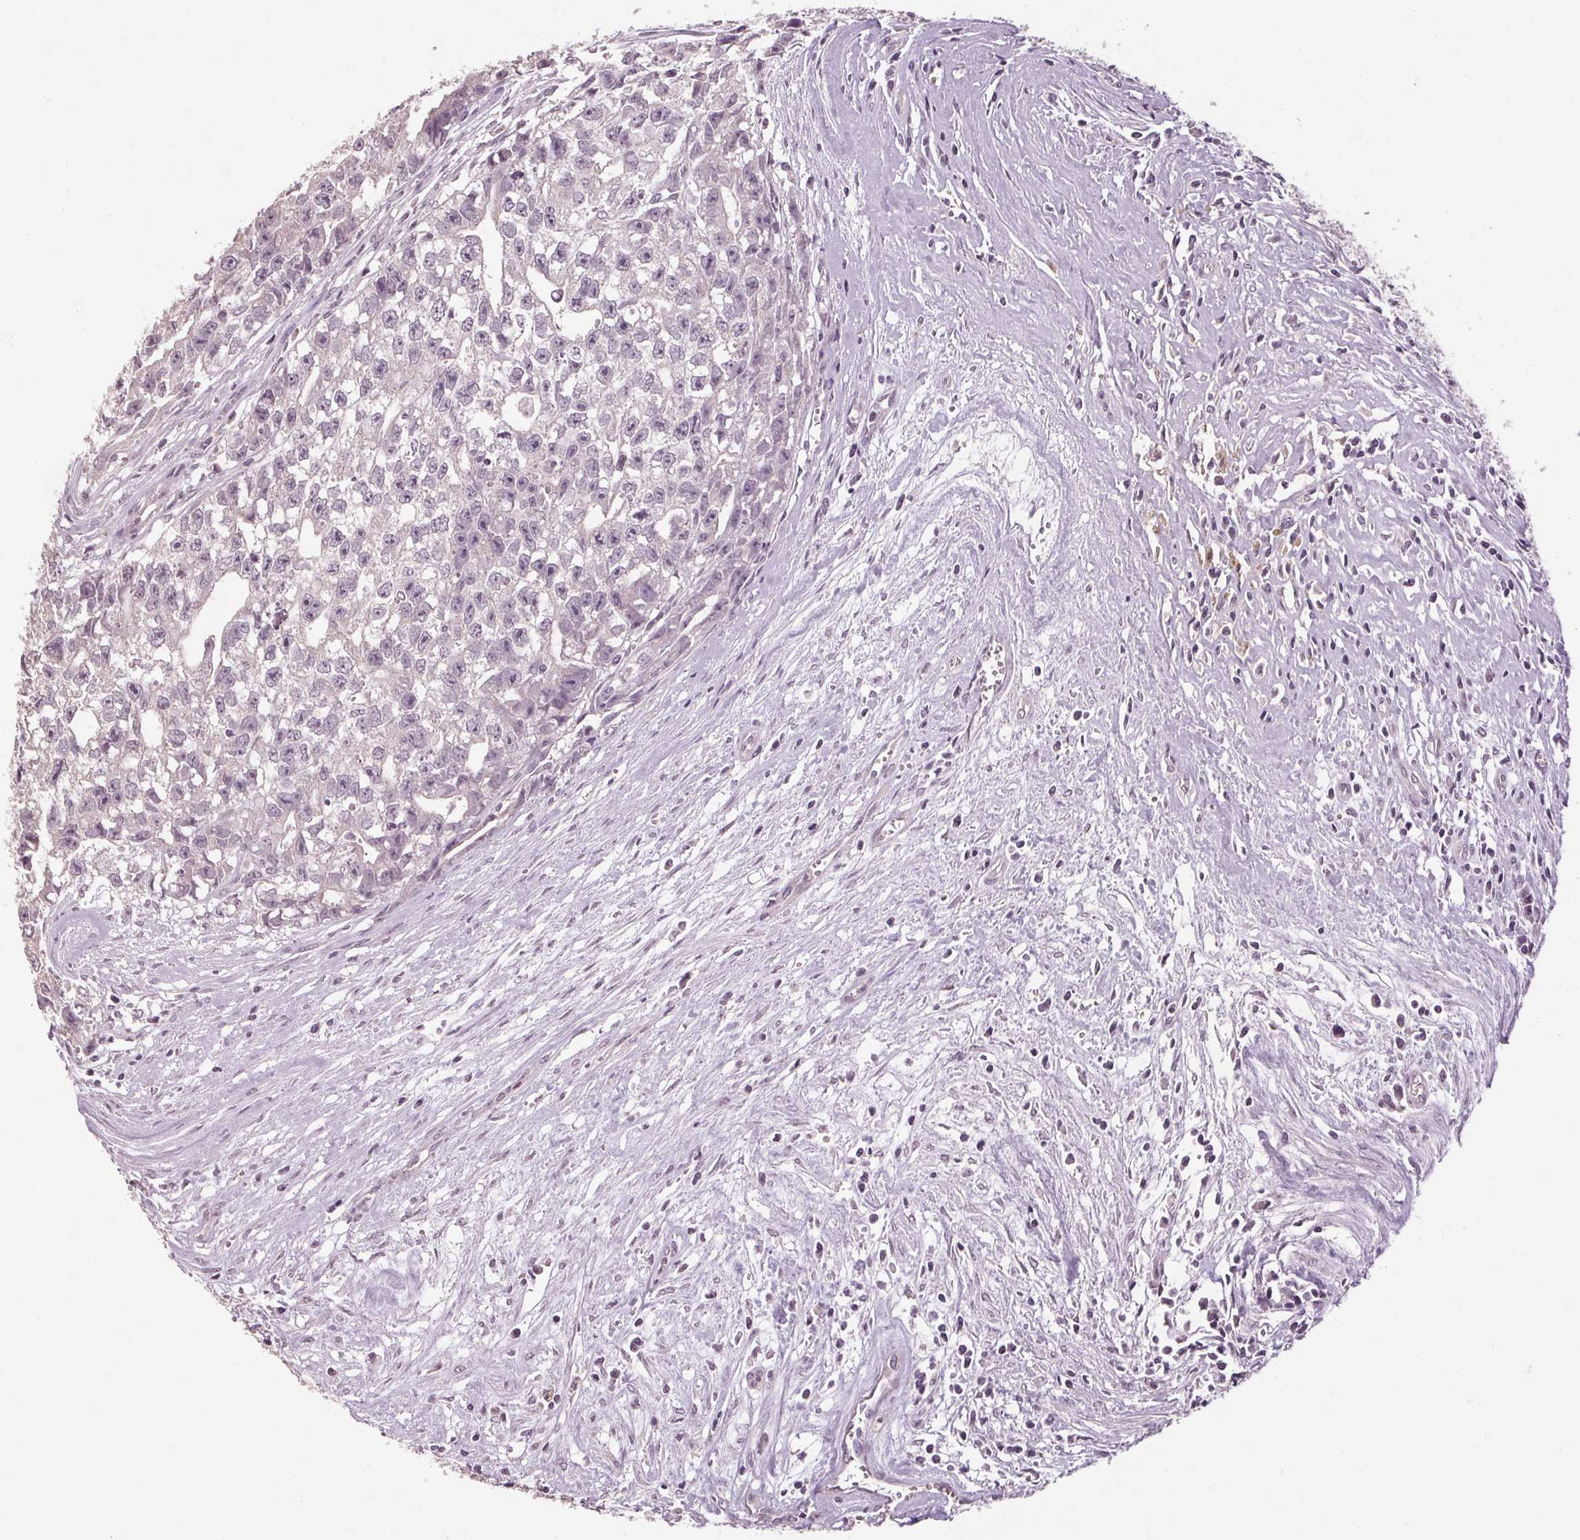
{"staining": {"intensity": "negative", "quantity": "none", "location": "none"}, "tissue": "testis cancer", "cell_type": "Tumor cells", "image_type": "cancer", "snomed": [{"axis": "morphology", "description": "Carcinoma, Embryonal, NOS"}, {"axis": "morphology", "description": "Teratoma, malignant, NOS"}, {"axis": "topography", "description": "Testis"}], "caption": "High power microscopy histopathology image of an immunohistochemistry (IHC) histopathology image of teratoma (malignant) (testis), revealing no significant expression in tumor cells. (Brightfield microscopy of DAB immunohistochemistry at high magnification).", "gene": "POMC", "patient": {"sex": "male", "age": 24}}